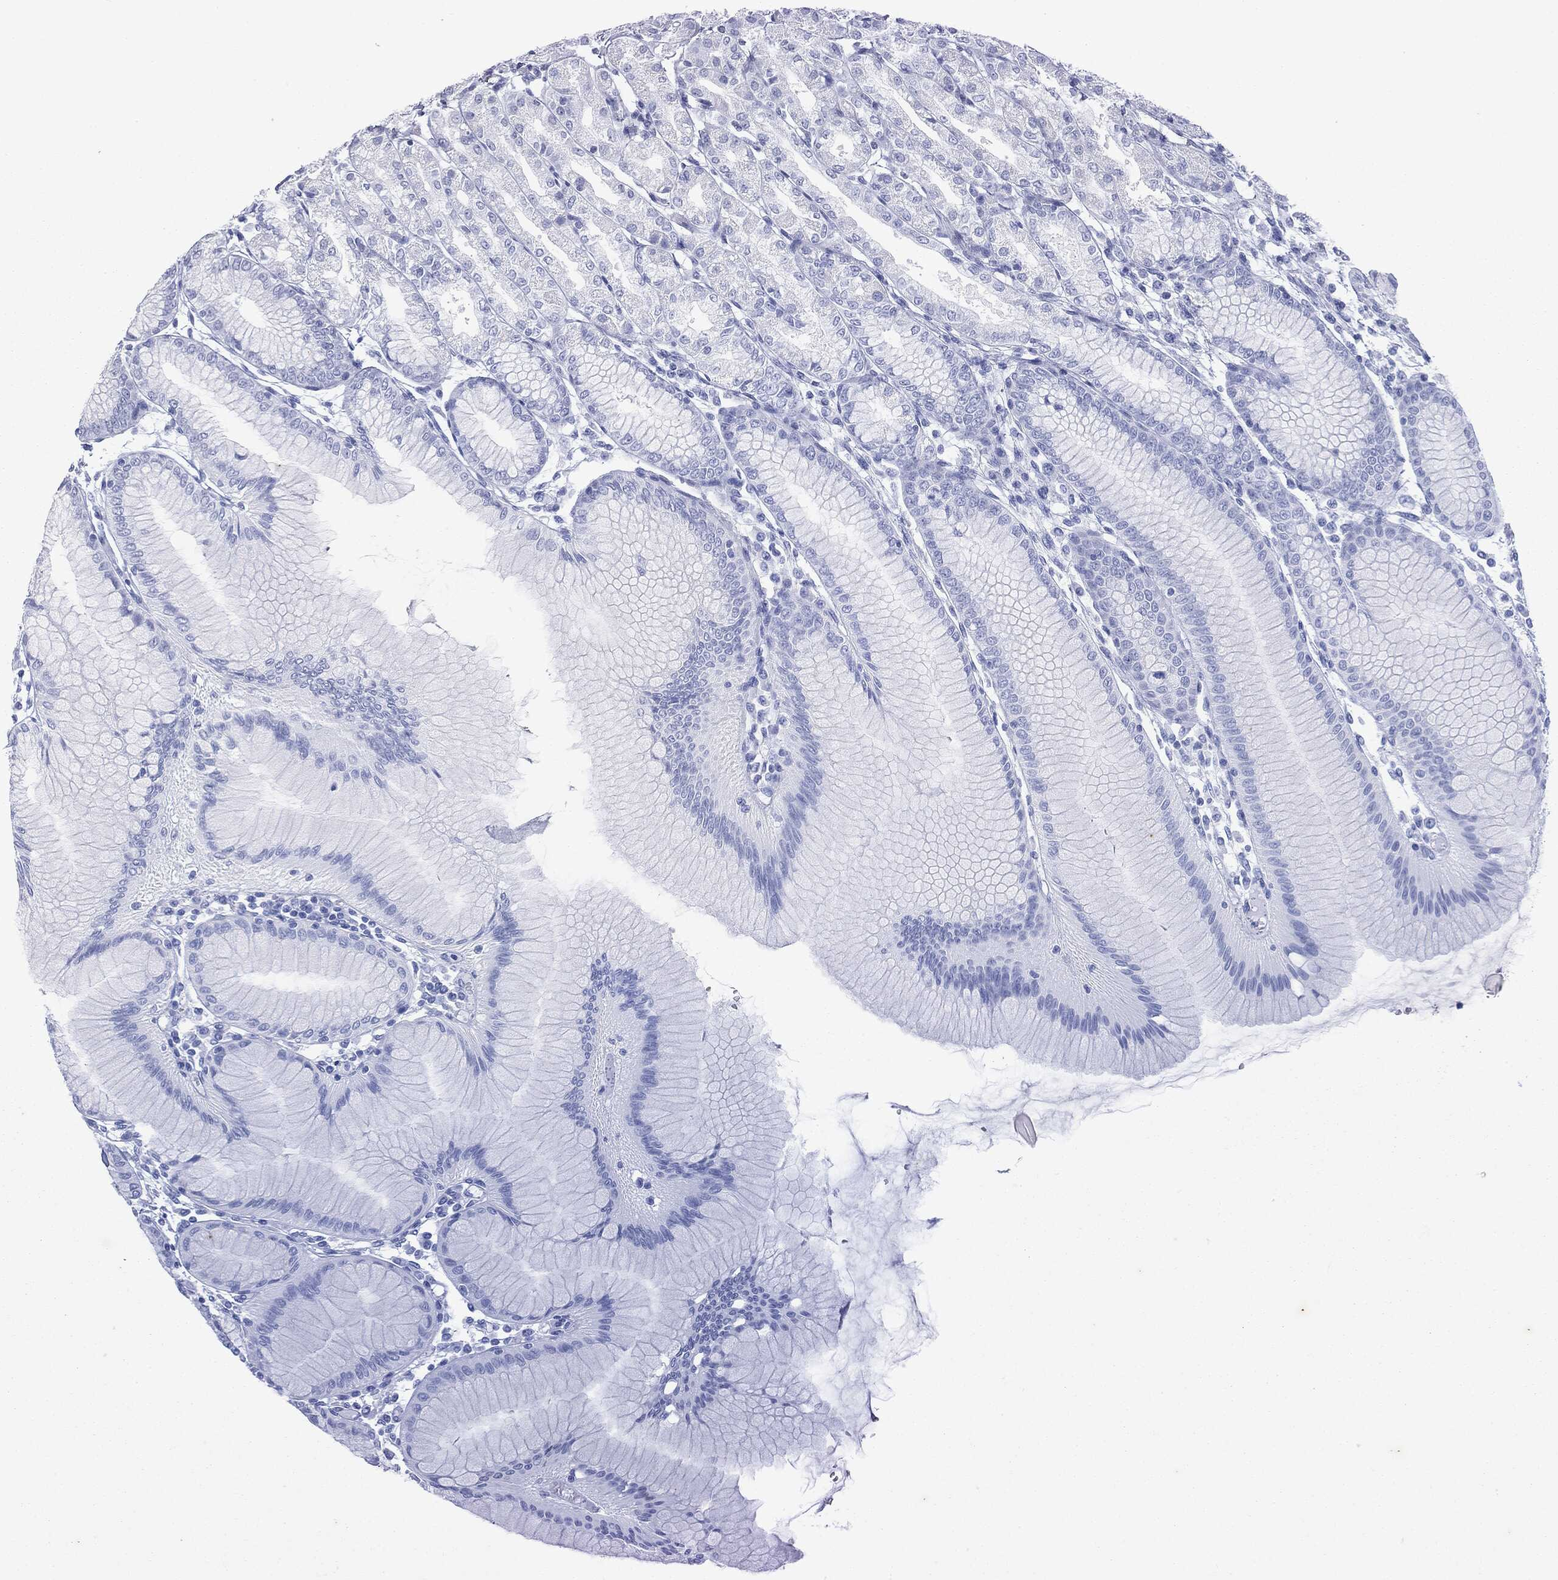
{"staining": {"intensity": "weak", "quantity": "<25%", "location": "cytoplasmic/membranous"}, "tissue": "stomach", "cell_type": "Glandular cells", "image_type": "normal", "snomed": [{"axis": "morphology", "description": "Normal tissue, NOS"}, {"axis": "topography", "description": "Stomach"}], "caption": "Glandular cells show no significant protein positivity in benign stomach.", "gene": "ZNHIT6", "patient": {"sex": "female", "age": 57}}